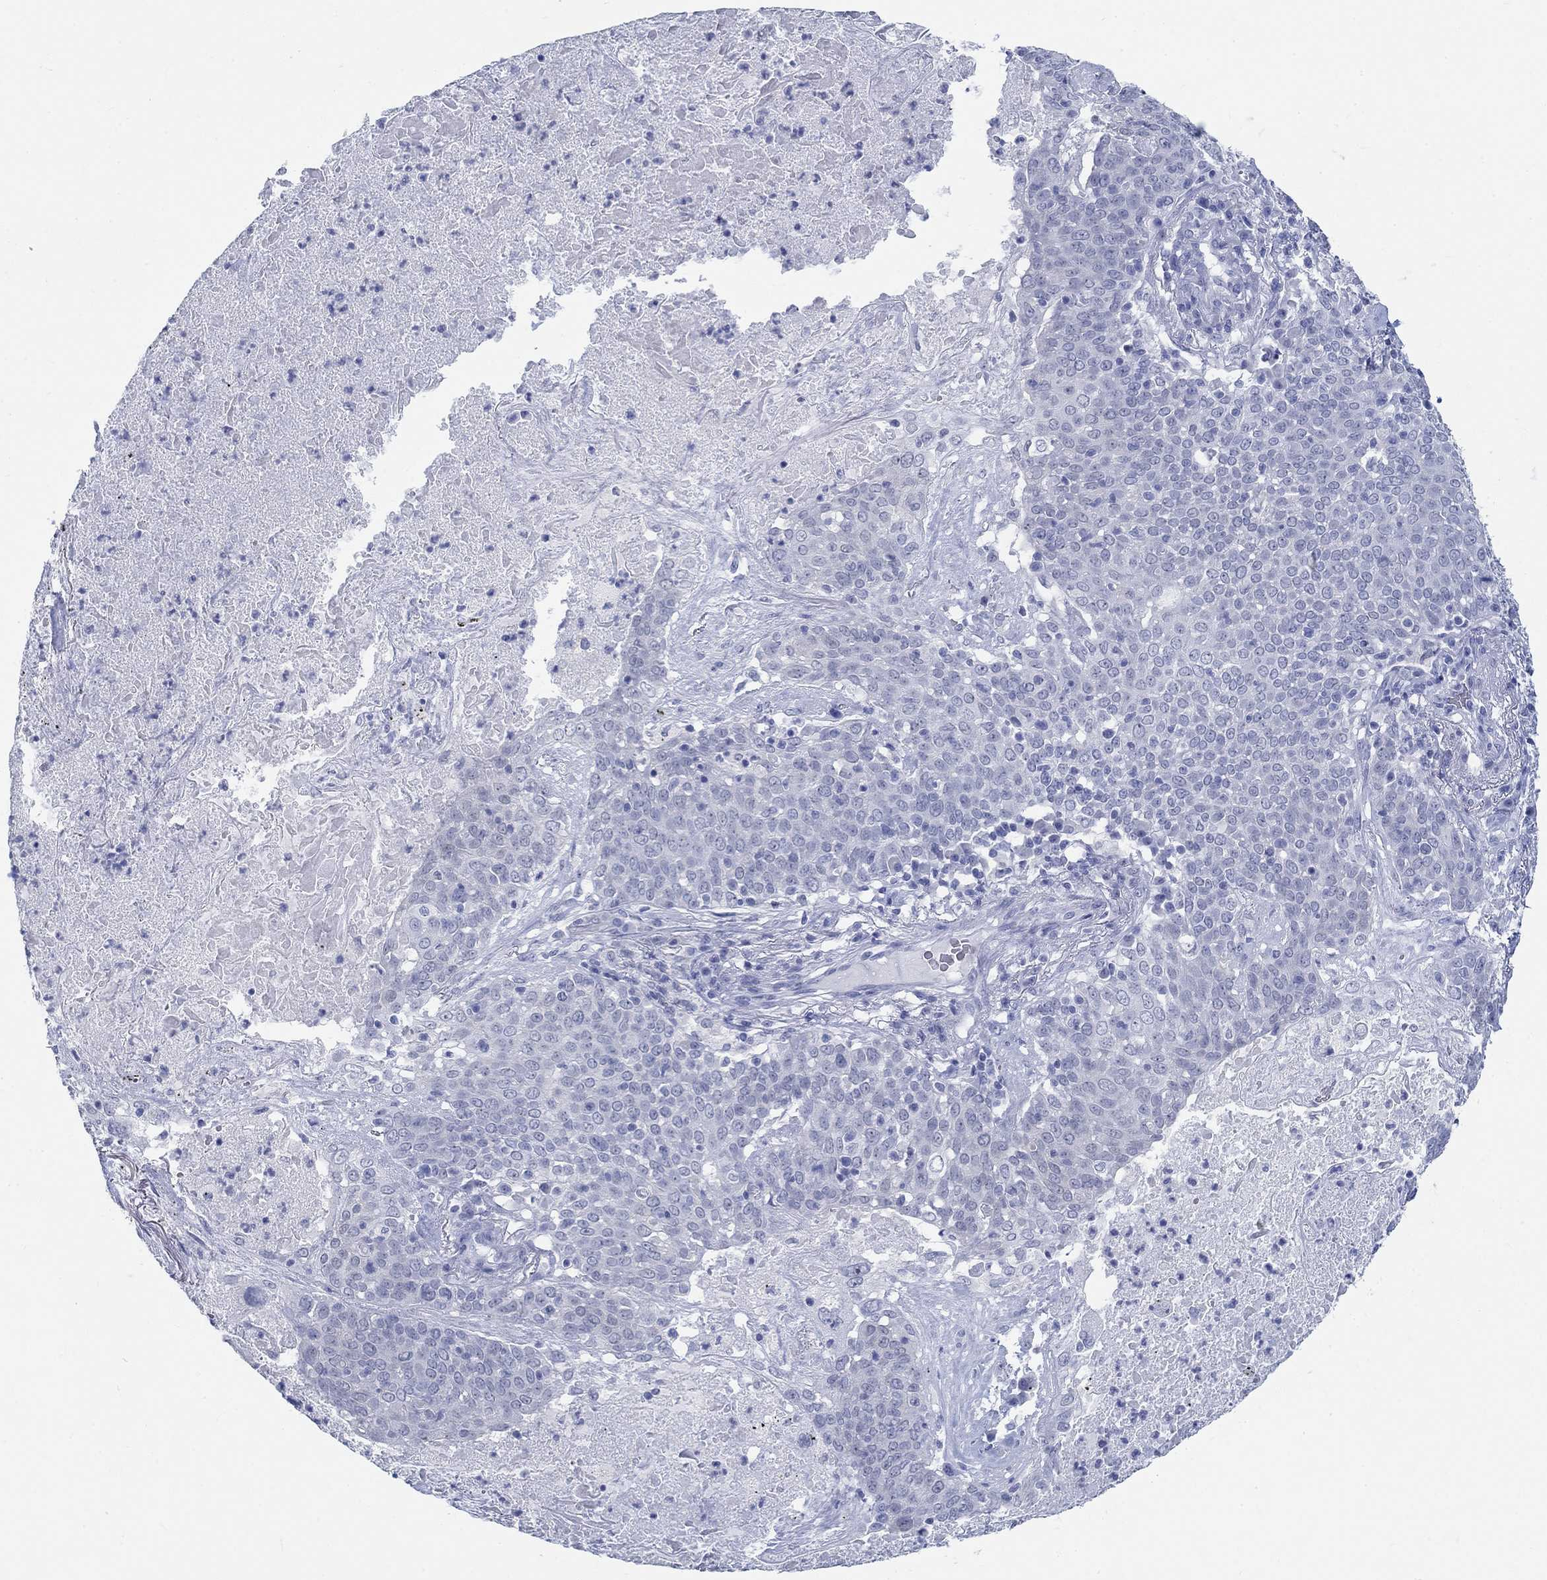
{"staining": {"intensity": "negative", "quantity": "none", "location": "none"}, "tissue": "lung cancer", "cell_type": "Tumor cells", "image_type": "cancer", "snomed": [{"axis": "morphology", "description": "Squamous cell carcinoma, NOS"}, {"axis": "topography", "description": "Lung"}], "caption": "A histopathology image of human lung cancer is negative for staining in tumor cells. (Immunohistochemistry, brightfield microscopy, high magnification).", "gene": "GRIA3", "patient": {"sex": "male", "age": 82}}